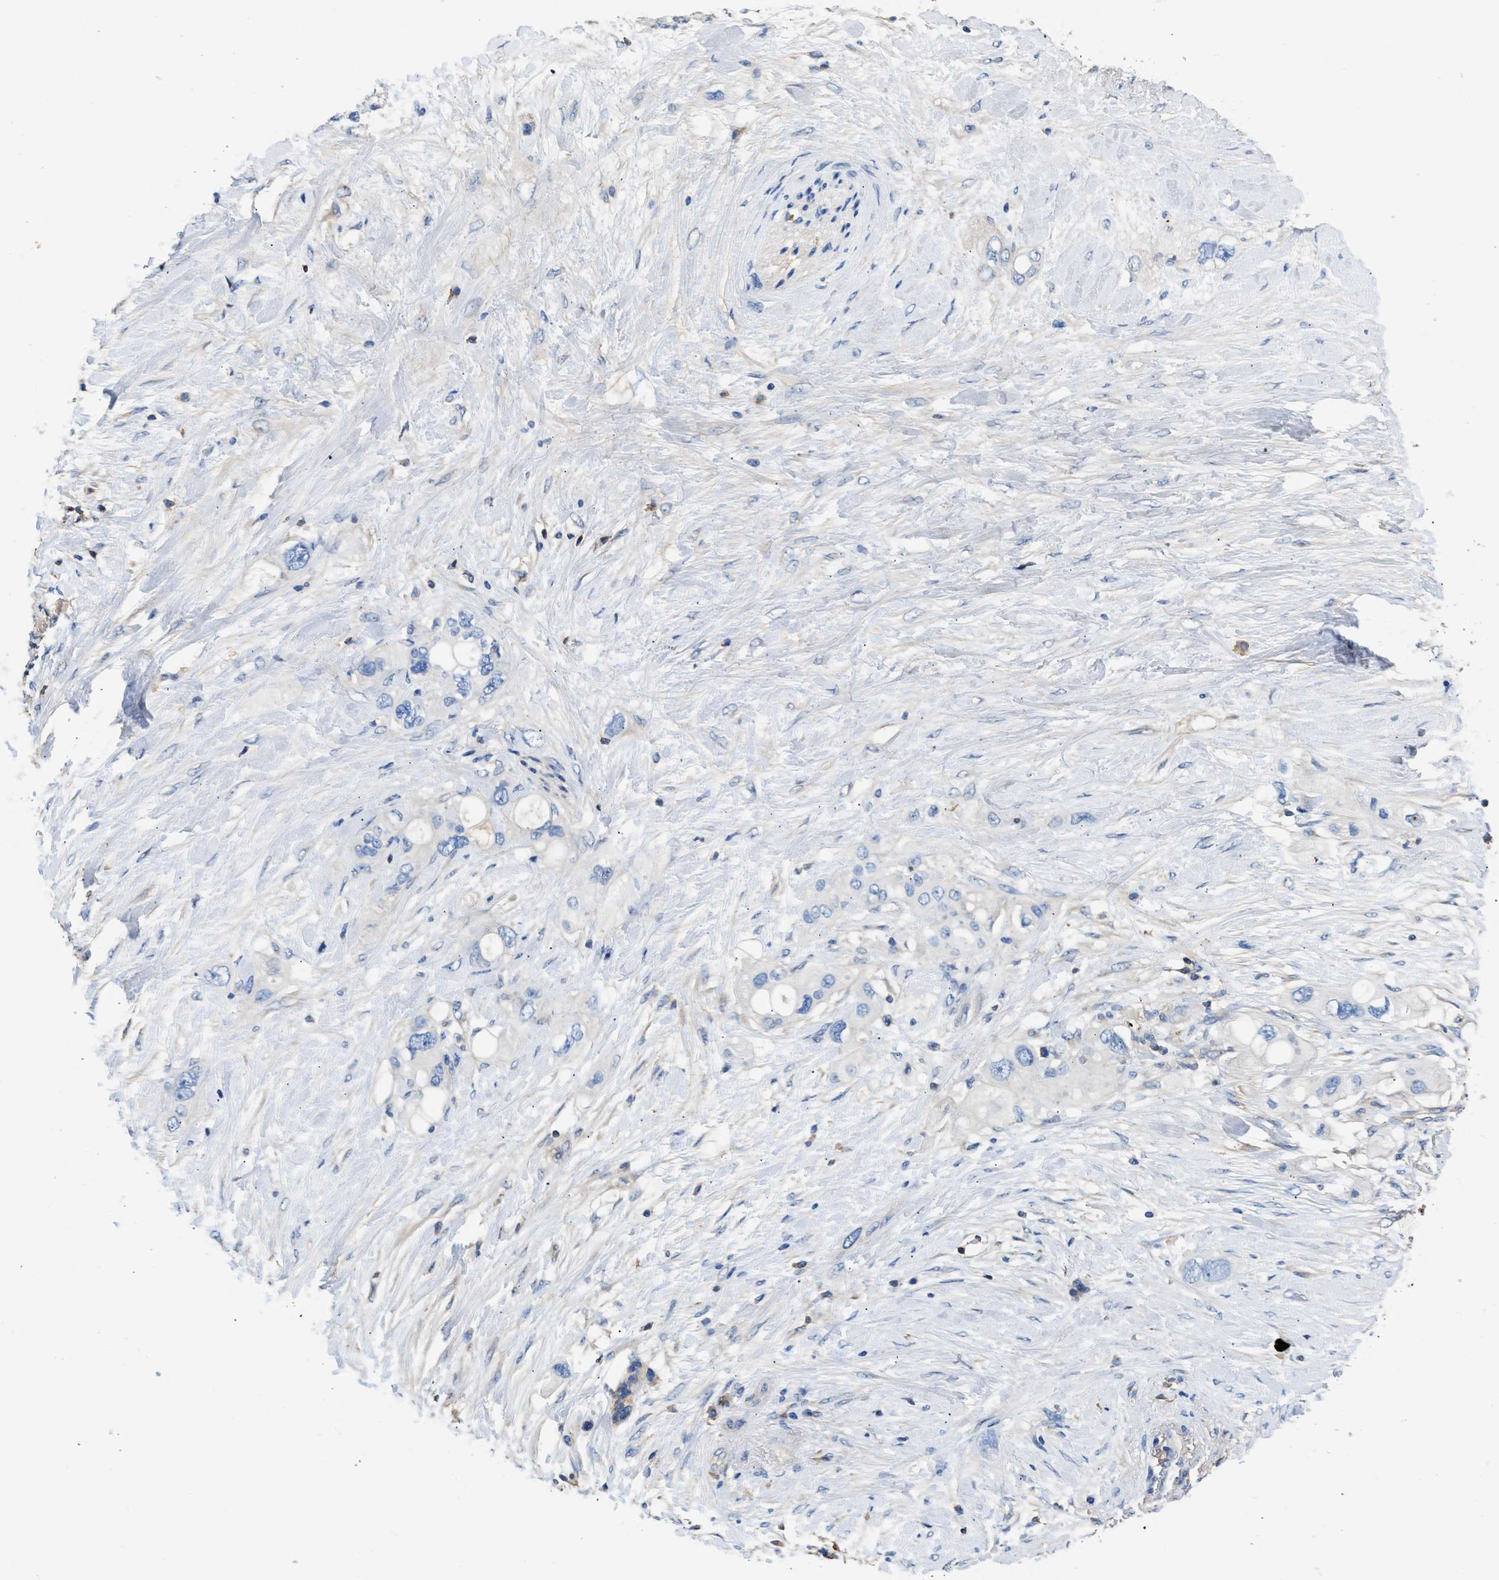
{"staining": {"intensity": "negative", "quantity": "none", "location": "none"}, "tissue": "pancreatic cancer", "cell_type": "Tumor cells", "image_type": "cancer", "snomed": [{"axis": "morphology", "description": "Adenocarcinoma, NOS"}, {"axis": "topography", "description": "Pancreas"}], "caption": "There is no significant expression in tumor cells of pancreatic adenocarcinoma.", "gene": "KCNQ4", "patient": {"sex": "female", "age": 56}}